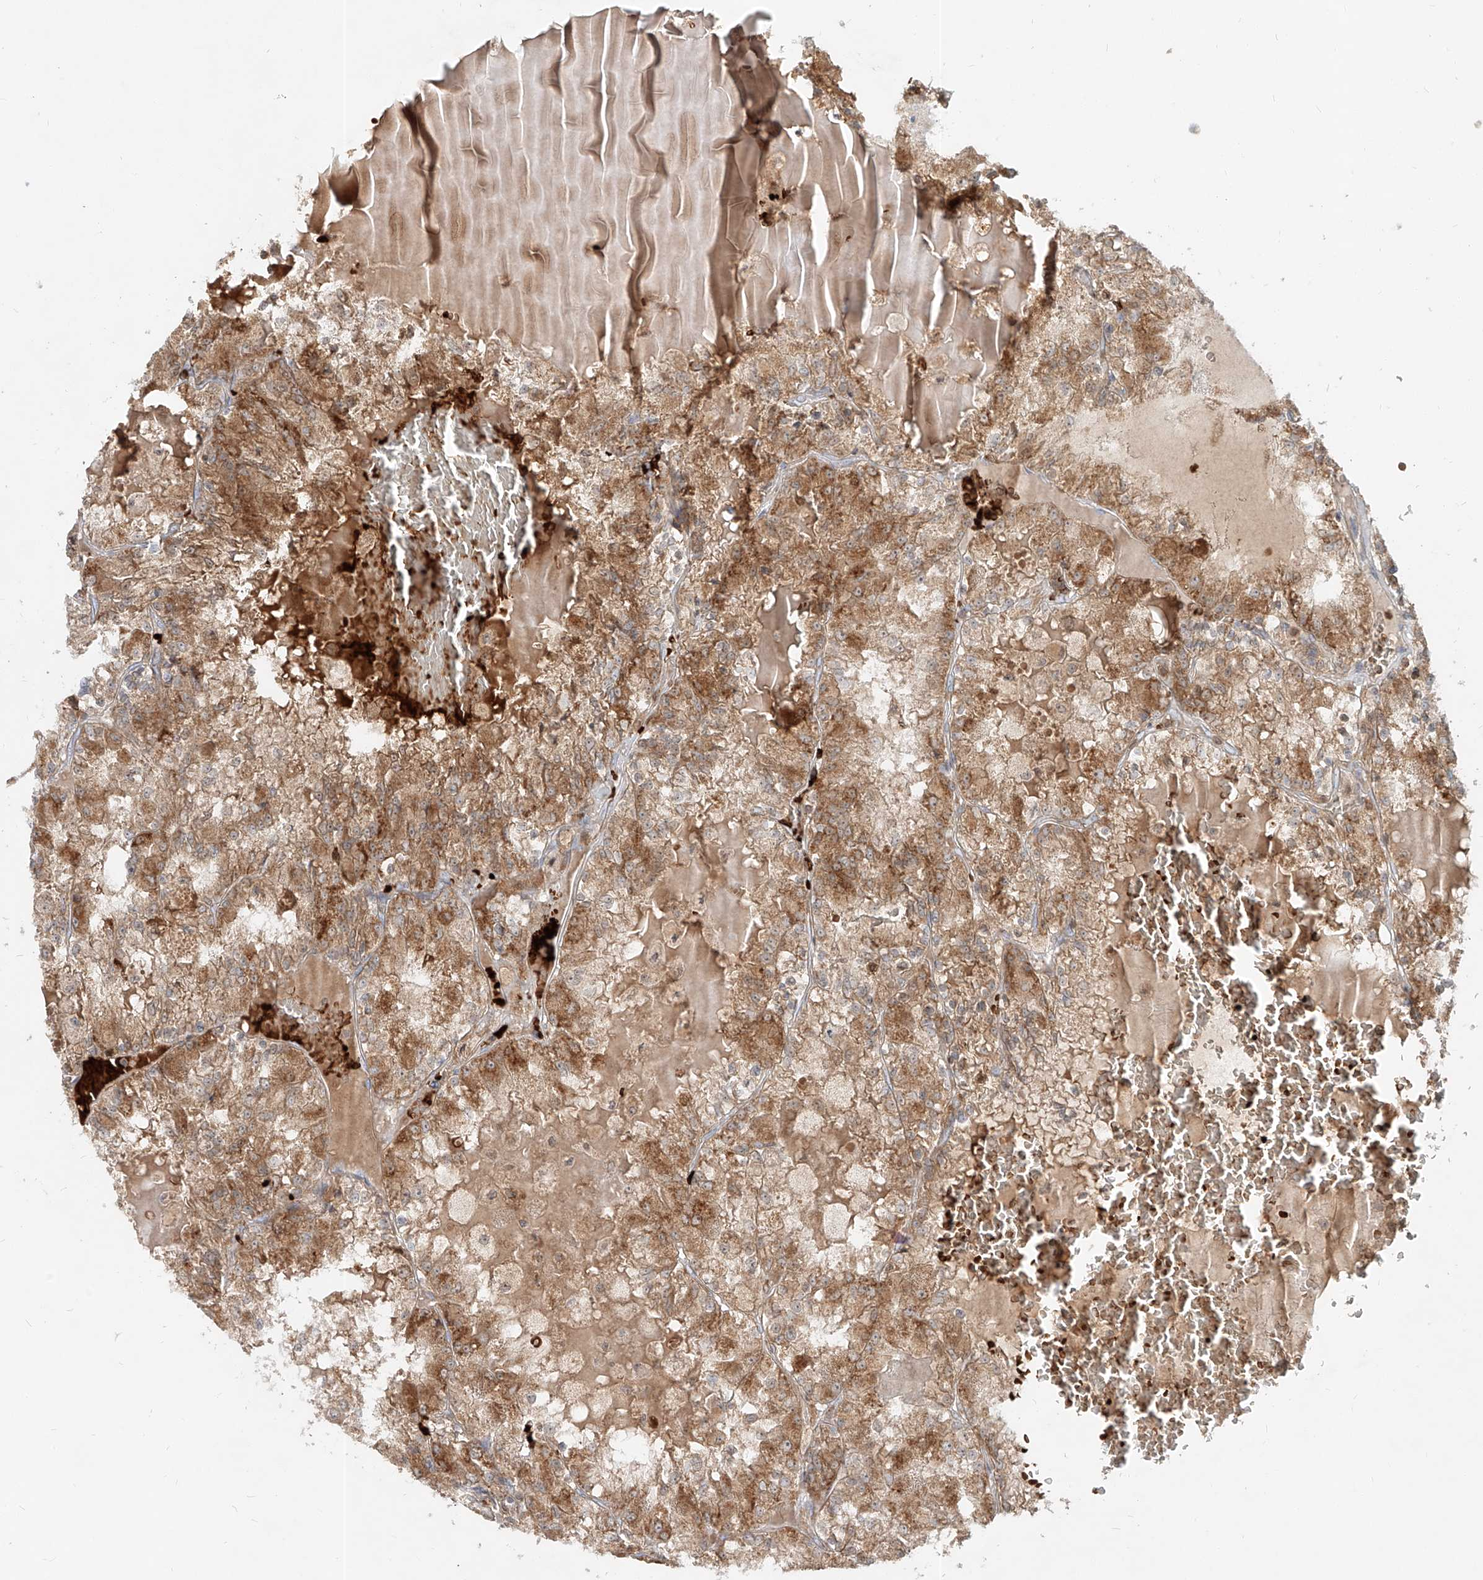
{"staining": {"intensity": "moderate", "quantity": ">75%", "location": "cytoplasmic/membranous"}, "tissue": "renal cancer", "cell_type": "Tumor cells", "image_type": "cancer", "snomed": [{"axis": "morphology", "description": "Adenocarcinoma, NOS"}, {"axis": "topography", "description": "Kidney"}], "caption": "Protein analysis of renal cancer (adenocarcinoma) tissue demonstrates moderate cytoplasmic/membranous positivity in approximately >75% of tumor cells. The protein is stained brown, and the nuclei are stained in blue (DAB (3,3'-diaminobenzidine) IHC with brightfield microscopy, high magnification).", "gene": "FGD2", "patient": {"sex": "female", "age": 56}}